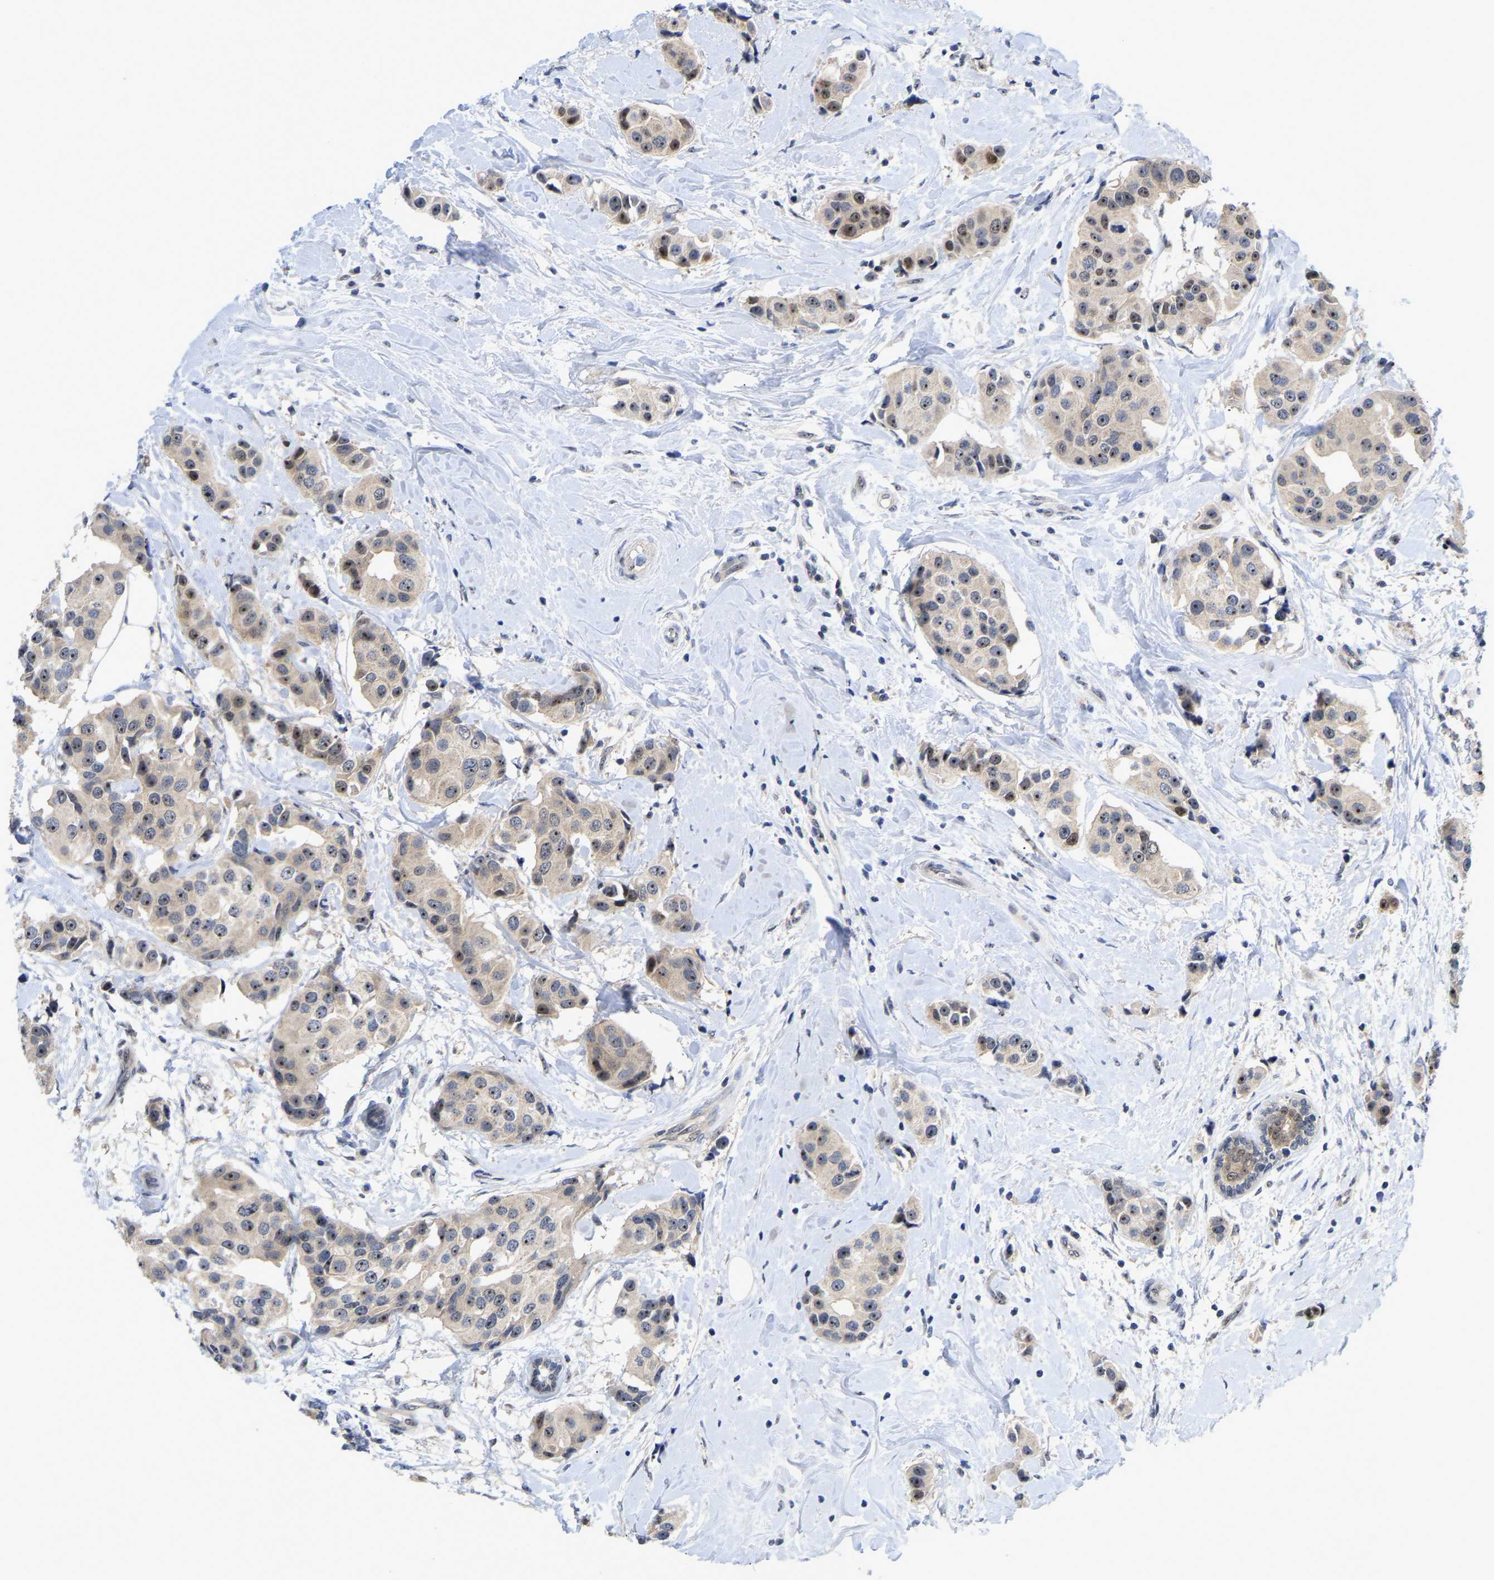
{"staining": {"intensity": "weak", "quantity": "25%-75%", "location": "nuclear"}, "tissue": "breast cancer", "cell_type": "Tumor cells", "image_type": "cancer", "snomed": [{"axis": "morphology", "description": "Normal tissue, NOS"}, {"axis": "morphology", "description": "Duct carcinoma"}, {"axis": "topography", "description": "Breast"}], "caption": "Immunohistochemistry micrograph of neoplastic tissue: human breast invasive ductal carcinoma stained using immunohistochemistry shows low levels of weak protein expression localized specifically in the nuclear of tumor cells, appearing as a nuclear brown color.", "gene": "NLE1", "patient": {"sex": "female", "age": 39}}